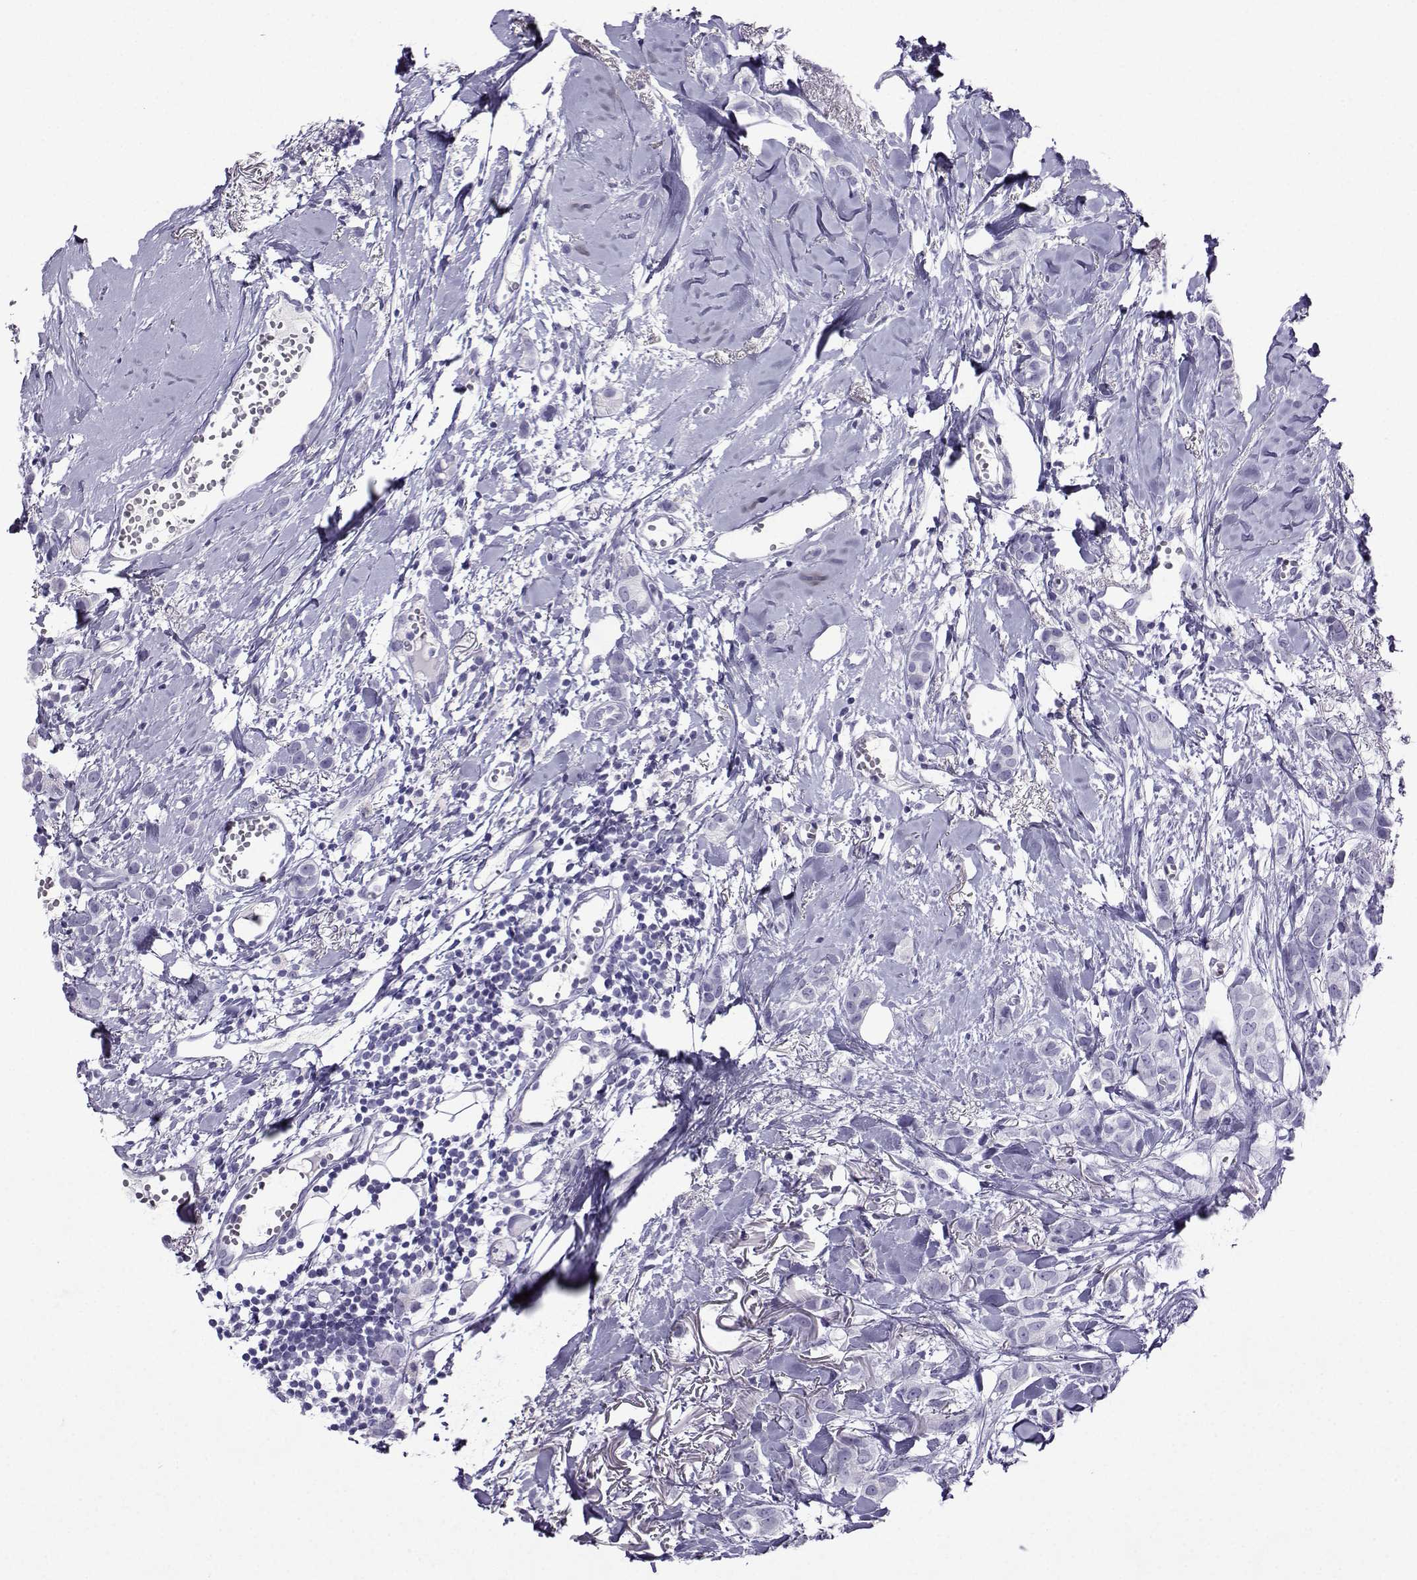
{"staining": {"intensity": "negative", "quantity": "none", "location": "none"}, "tissue": "breast cancer", "cell_type": "Tumor cells", "image_type": "cancer", "snomed": [{"axis": "morphology", "description": "Duct carcinoma"}, {"axis": "topography", "description": "Breast"}], "caption": "The immunohistochemistry micrograph has no significant positivity in tumor cells of breast cancer tissue.", "gene": "CRYBB1", "patient": {"sex": "female", "age": 85}}